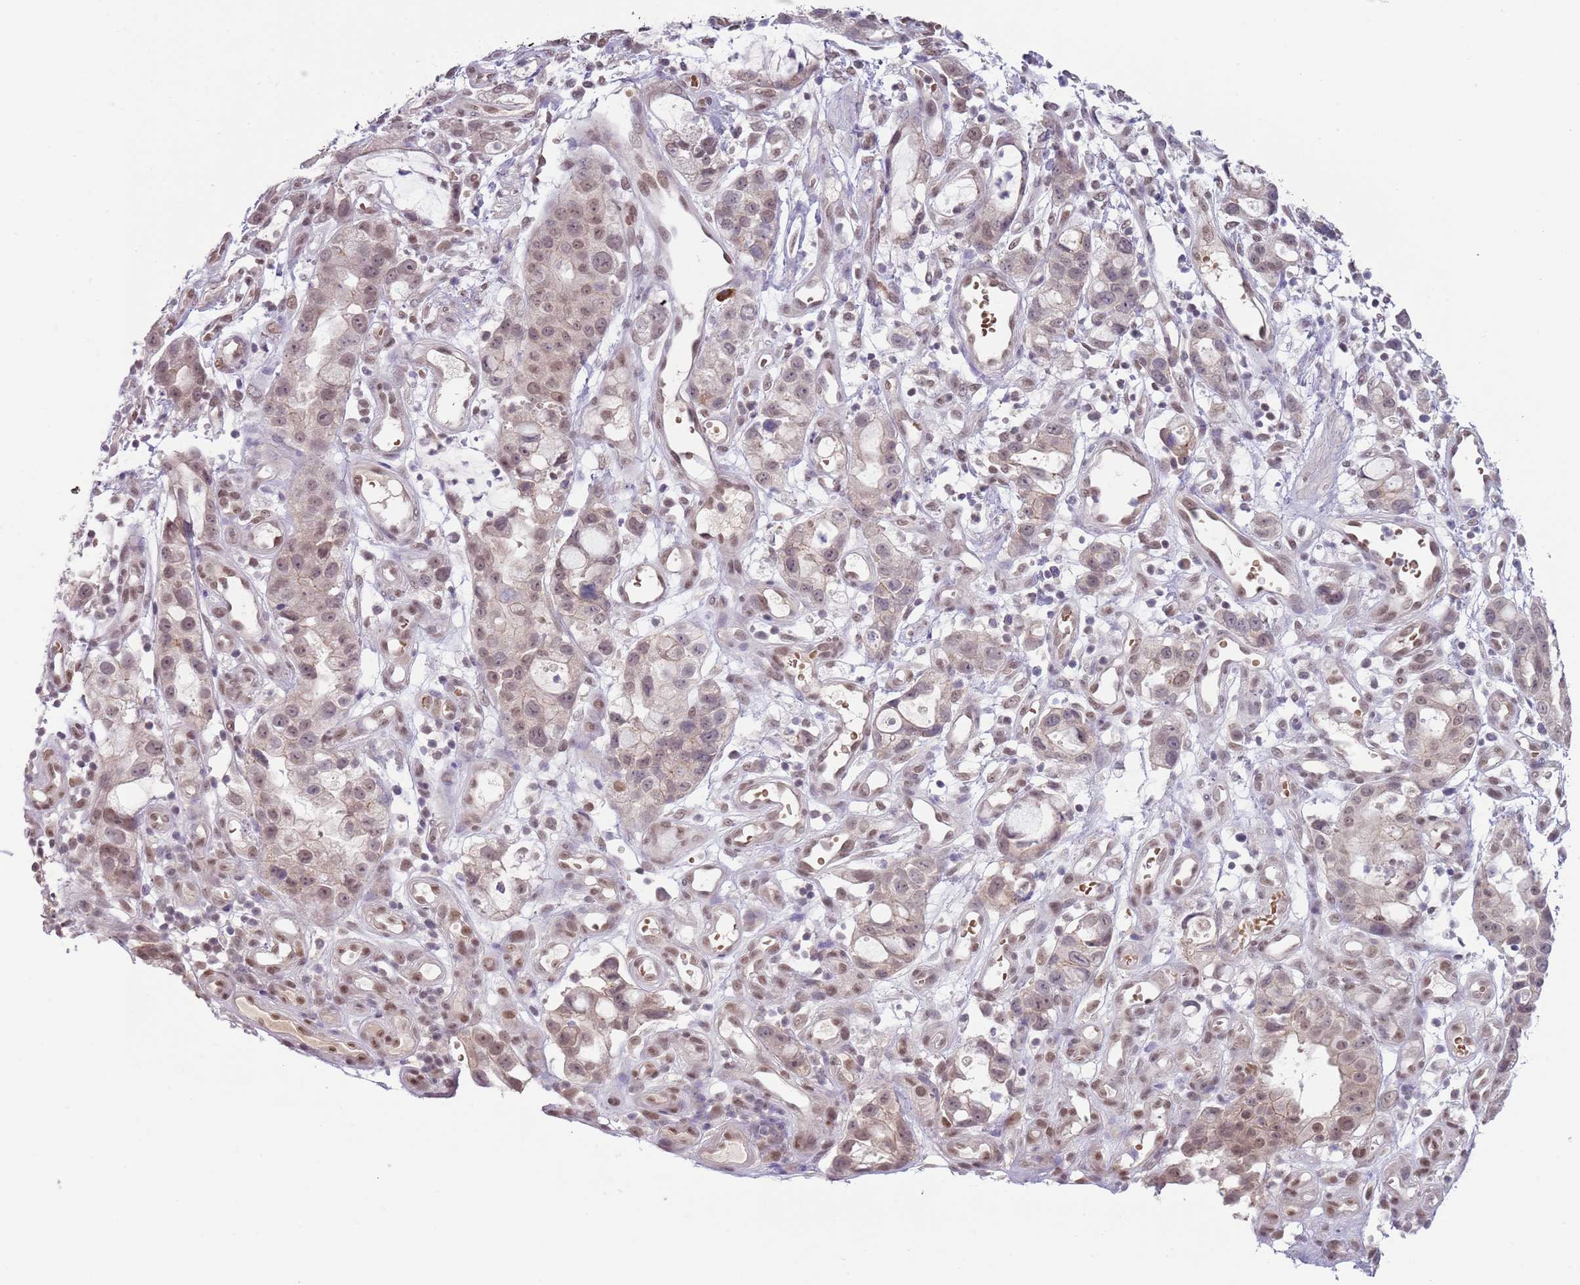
{"staining": {"intensity": "weak", "quantity": "25%-75%", "location": "nuclear"}, "tissue": "stomach cancer", "cell_type": "Tumor cells", "image_type": "cancer", "snomed": [{"axis": "morphology", "description": "Adenocarcinoma, NOS"}, {"axis": "topography", "description": "Stomach"}], "caption": "Protein staining reveals weak nuclear staining in about 25%-75% of tumor cells in stomach cancer (adenocarcinoma).", "gene": "TM2D1", "patient": {"sex": "male", "age": 55}}